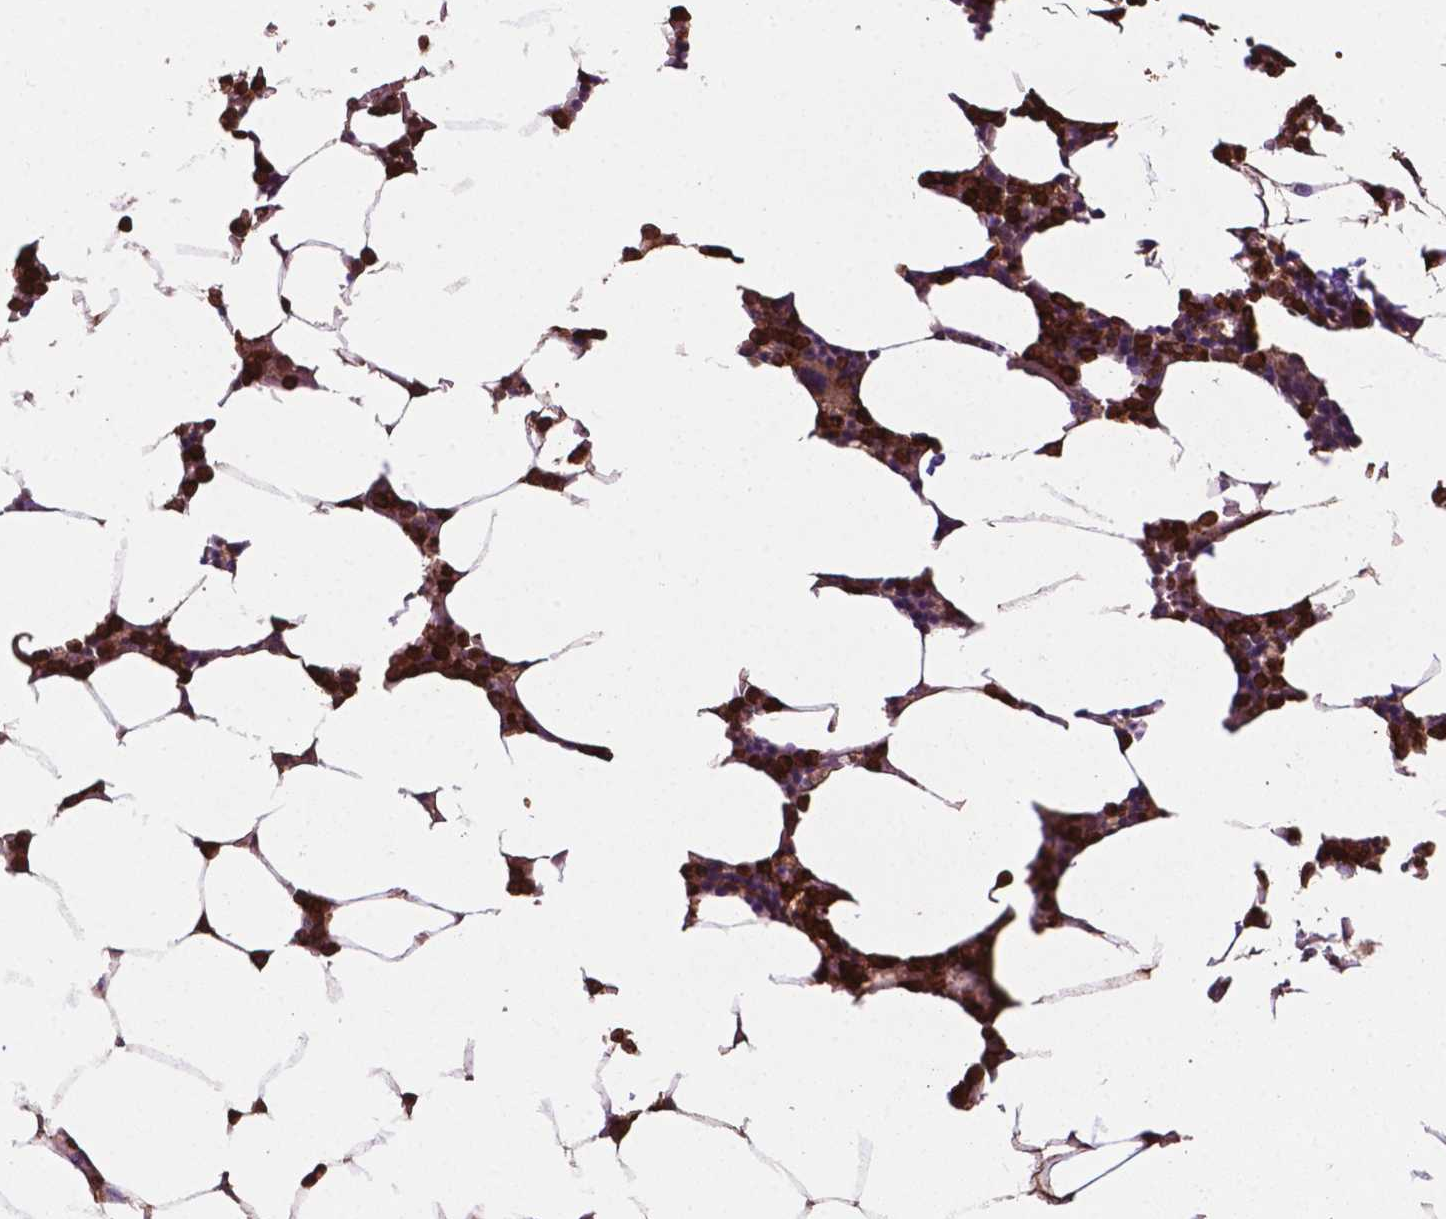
{"staining": {"intensity": "strong", "quantity": "25%-75%", "location": "cytoplasmic/membranous"}, "tissue": "bone marrow", "cell_type": "Hematopoietic cells", "image_type": "normal", "snomed": [{"axis": "morphology", "description": "Normal tissue, NOS"}, {"axis": "topography", "description": "Bone marrow"}], "caption": "Immunohistochemical staining of normal human bone marrow exhibits high levels of strong cytoplasmic/membranous staining in approximately 25%-75% of hematopoietic cells.", "gene": "SMAD3", "patient": {"sex": "female", "age": 52}}